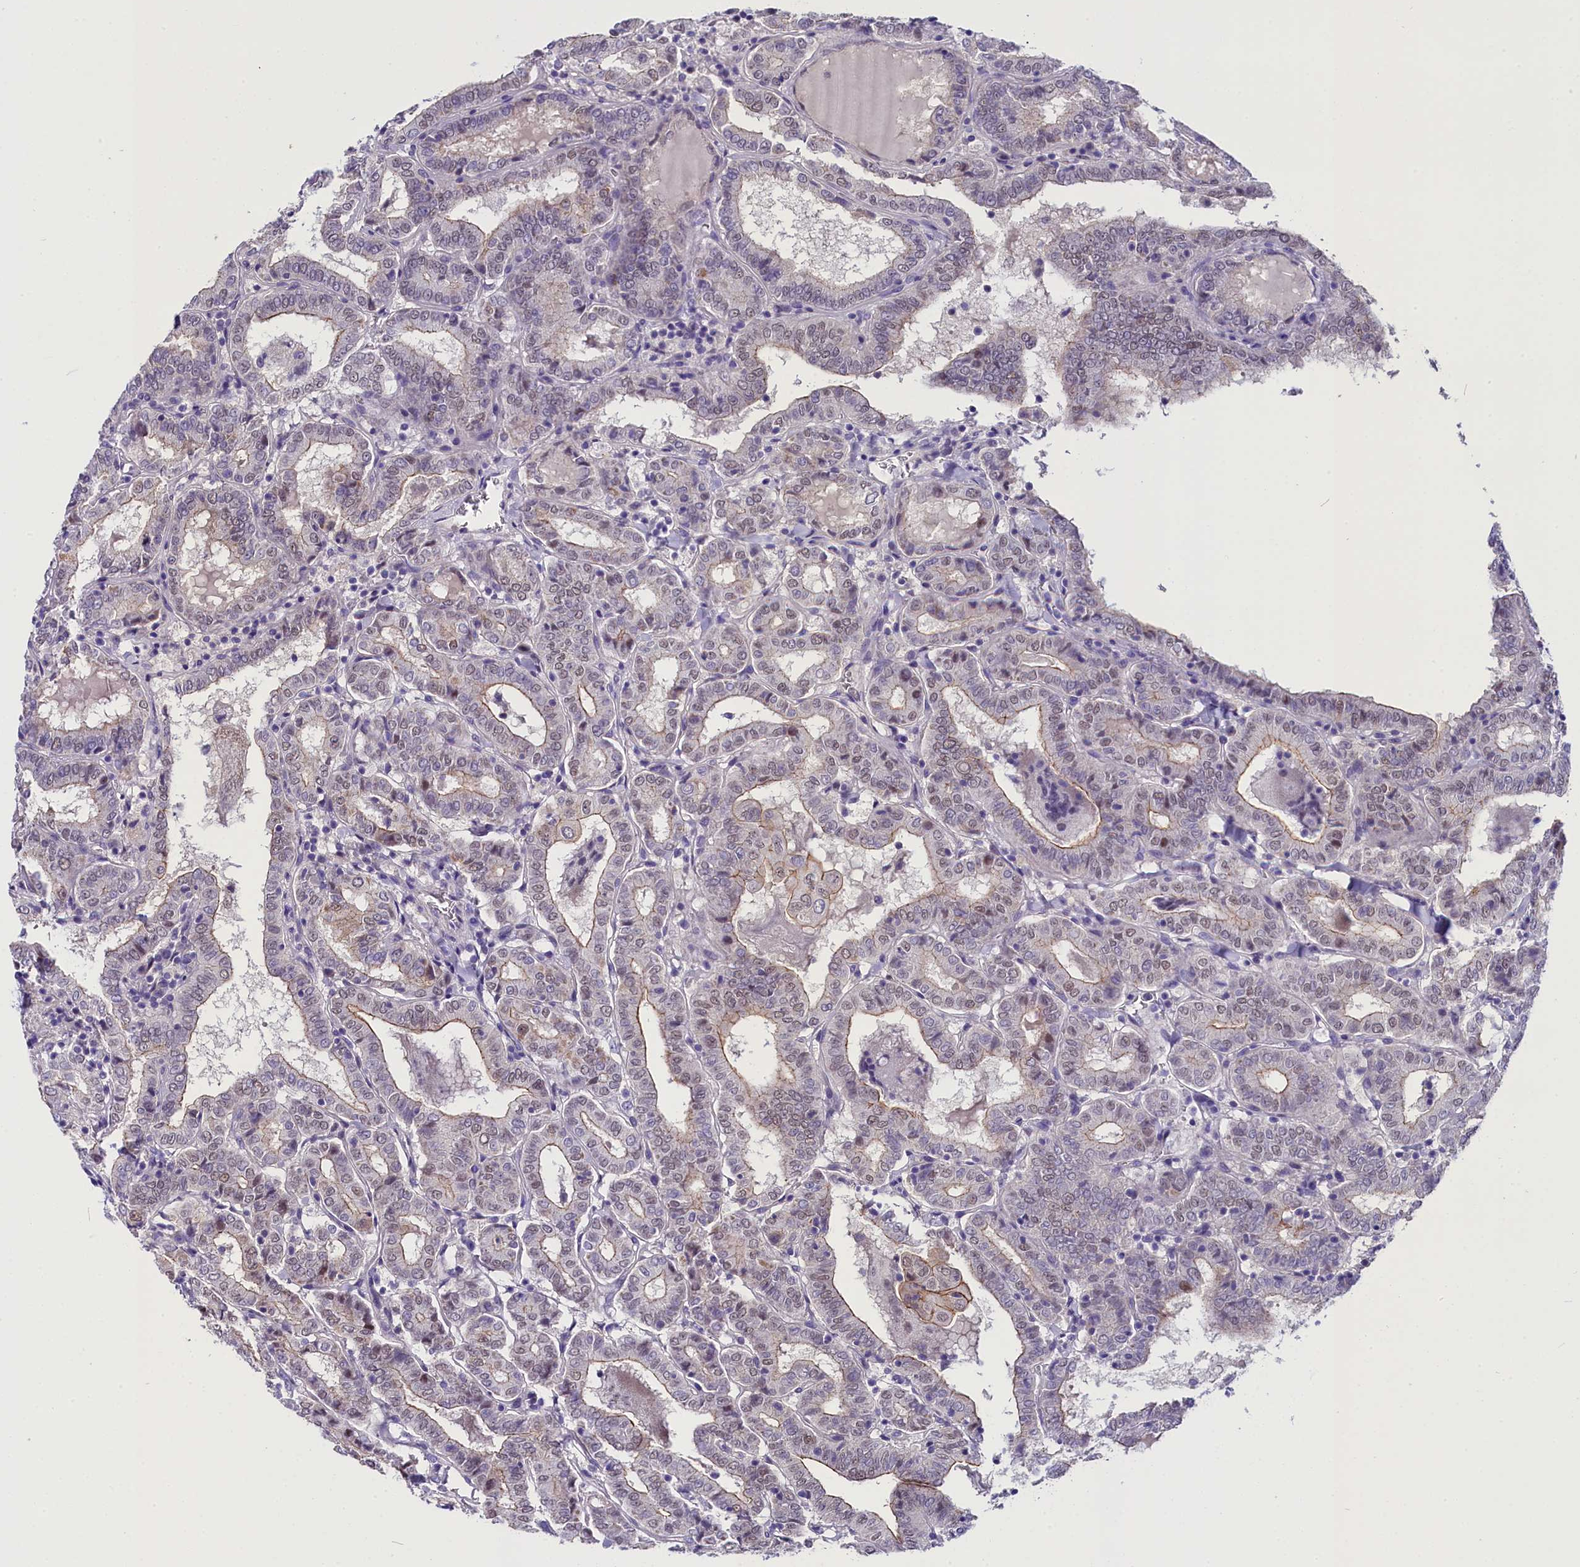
{"staining": {"intensity": "weak", "quantity": "<25%", "location": "cytoplasmic/membranous"}, "tissue": "thyroid cancer", "cell_type": "Tumor cells", "image_type": "cancer", "snomed": [{"axis": "morphology", "description": "Papillary adenocarcinoma, NOS"}, {"axis": "topography", "description": "Thyroid gland"}], "caption": "Human papillary adenocarcinoma (thyroid) stained for a protein using immunohistochemistry demonstrates no staining in tumor cells.", "gene": "OSGEP", "patient": {"sex": "female", "age": 72}}